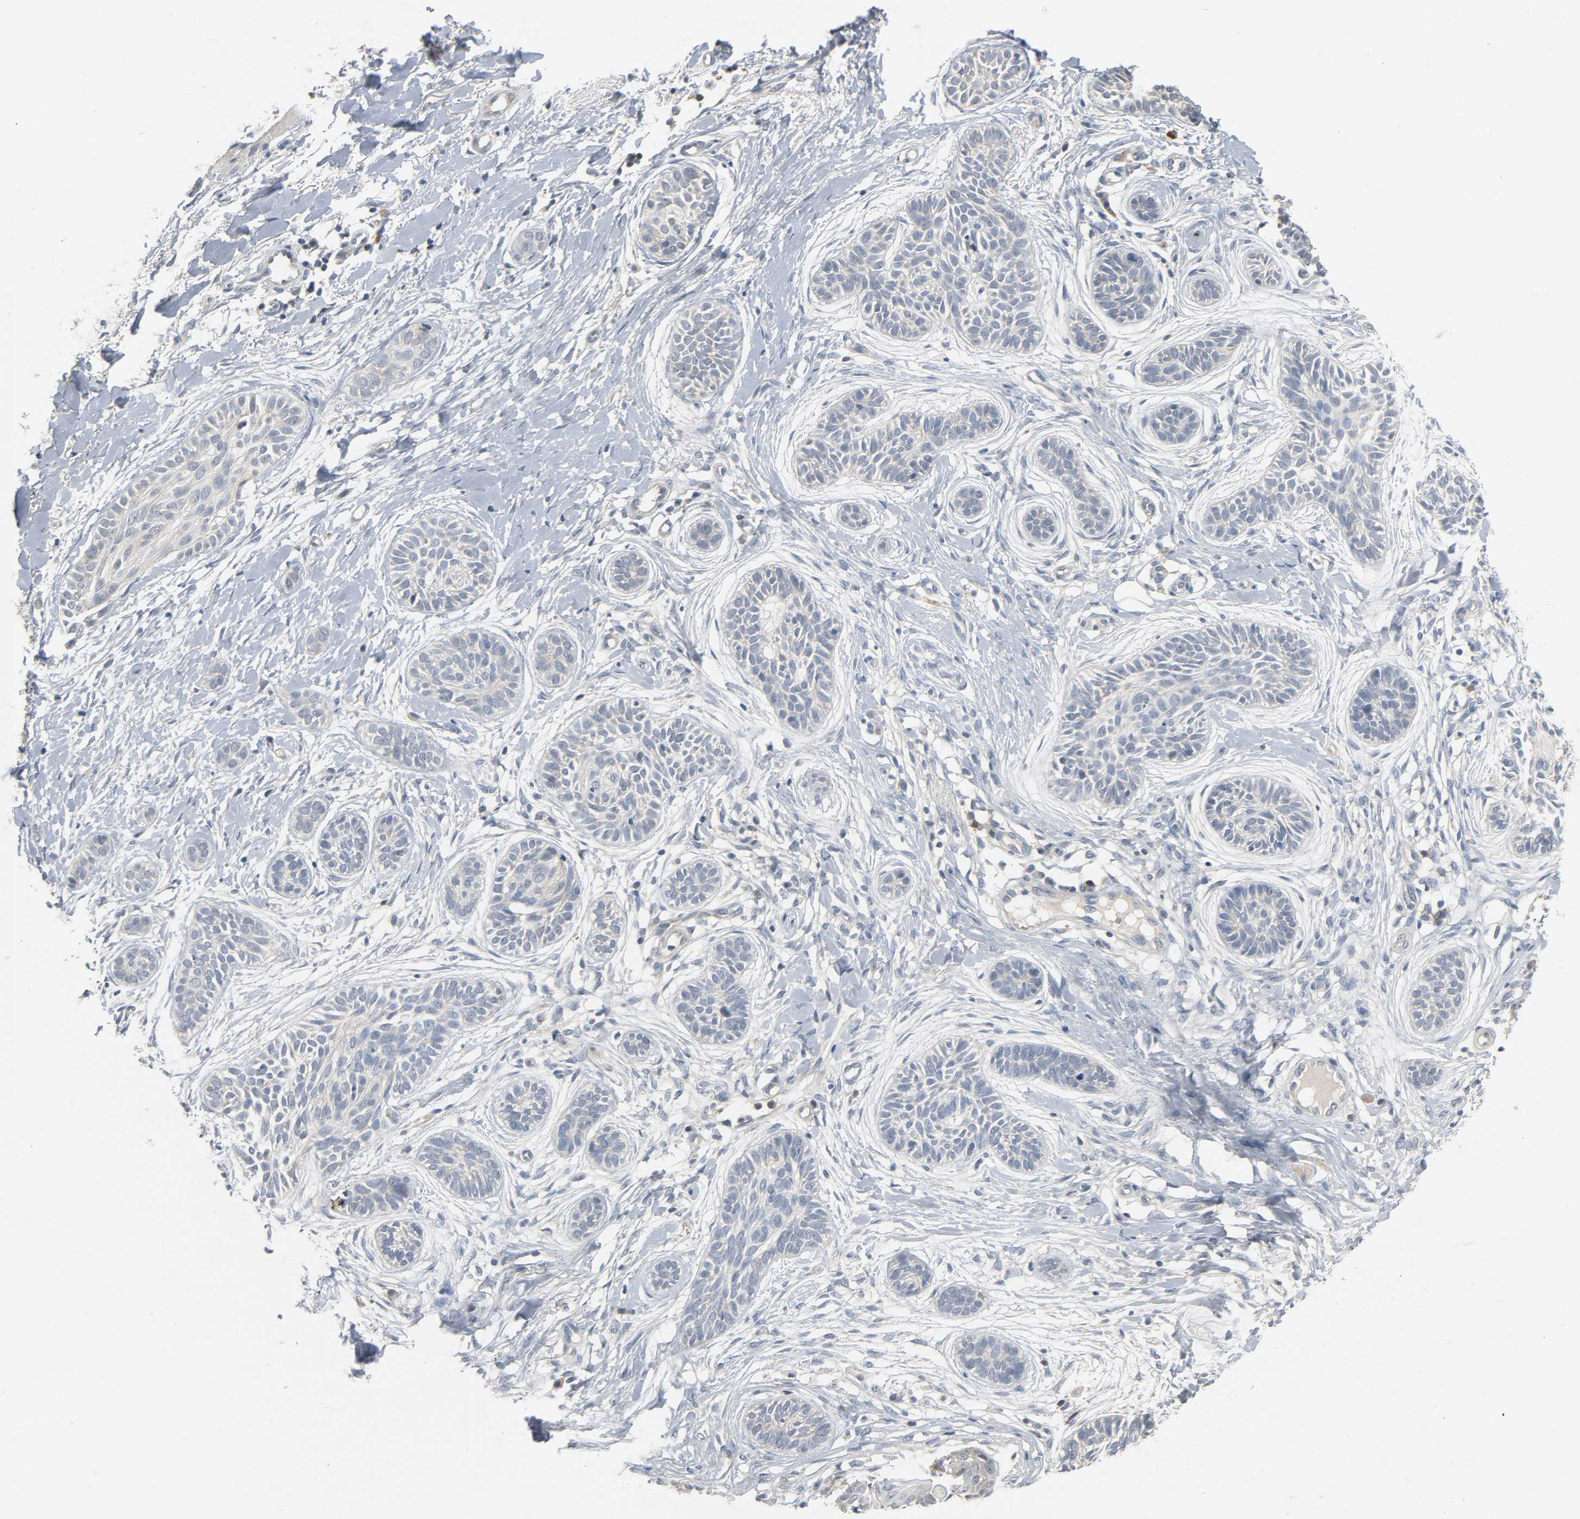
{"staining": {"intensity": "negative", "quantity": "none", "location": "none"}, "tissue": "skin cancer", "cell_type": "Tumor cells", "image_type": "cancer", "snomed": [{"axis": "morphology", "description": "Normal tissue, NOS"}, {"axis": "morphology", "description": "Basal cell carcinoma"}, {"axis": "topography", "description": "Skin"}], "caption": "Immunohistochemistry (IHC) histopathology image of neoplastic tissue: basal cell carcinoma (skin) stained with DAB exhibits no significant protein positivity in tumor cells.", "gene": "CD4", "patient": {"sex": "male", "age": 63}}